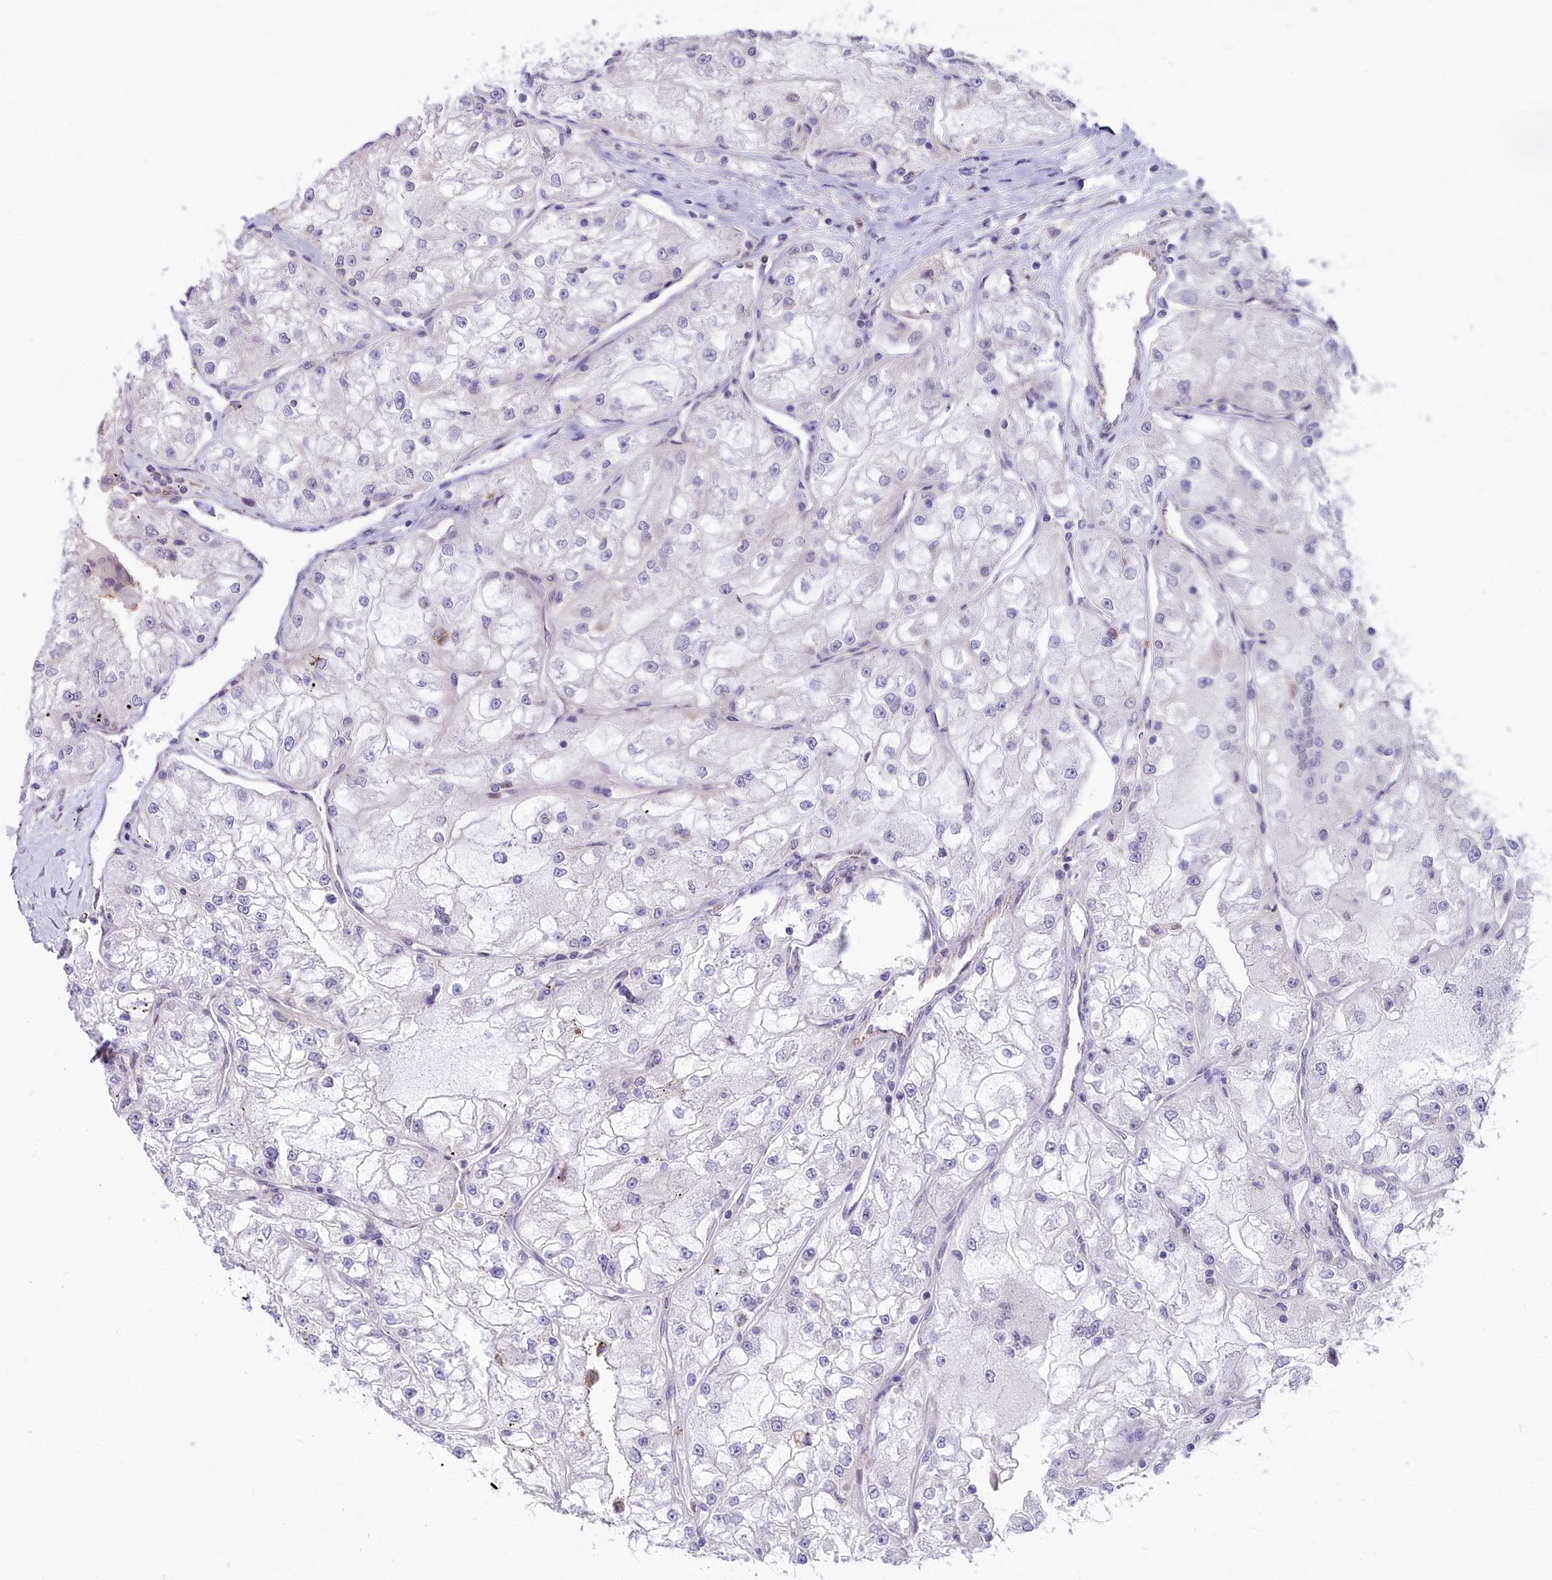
{"staining": {"intensity": "negative", "quantity": "none", "location": "none"}, "tissue": "renal cancer", "cell_type": "Tumor cells", "image_type": "cancer", "snomed": [{"axis": "morphology", "description": "Adenocarcinoma, NOS"}, {"axis": "topography", "description": "Kidney"}], "caption": "This is an IHC photomicrograph of human renal cancer. There is no expression in tumor cells.", "gene": "HLA-DOA", "patient": {"sex": "female", "age": 72}}